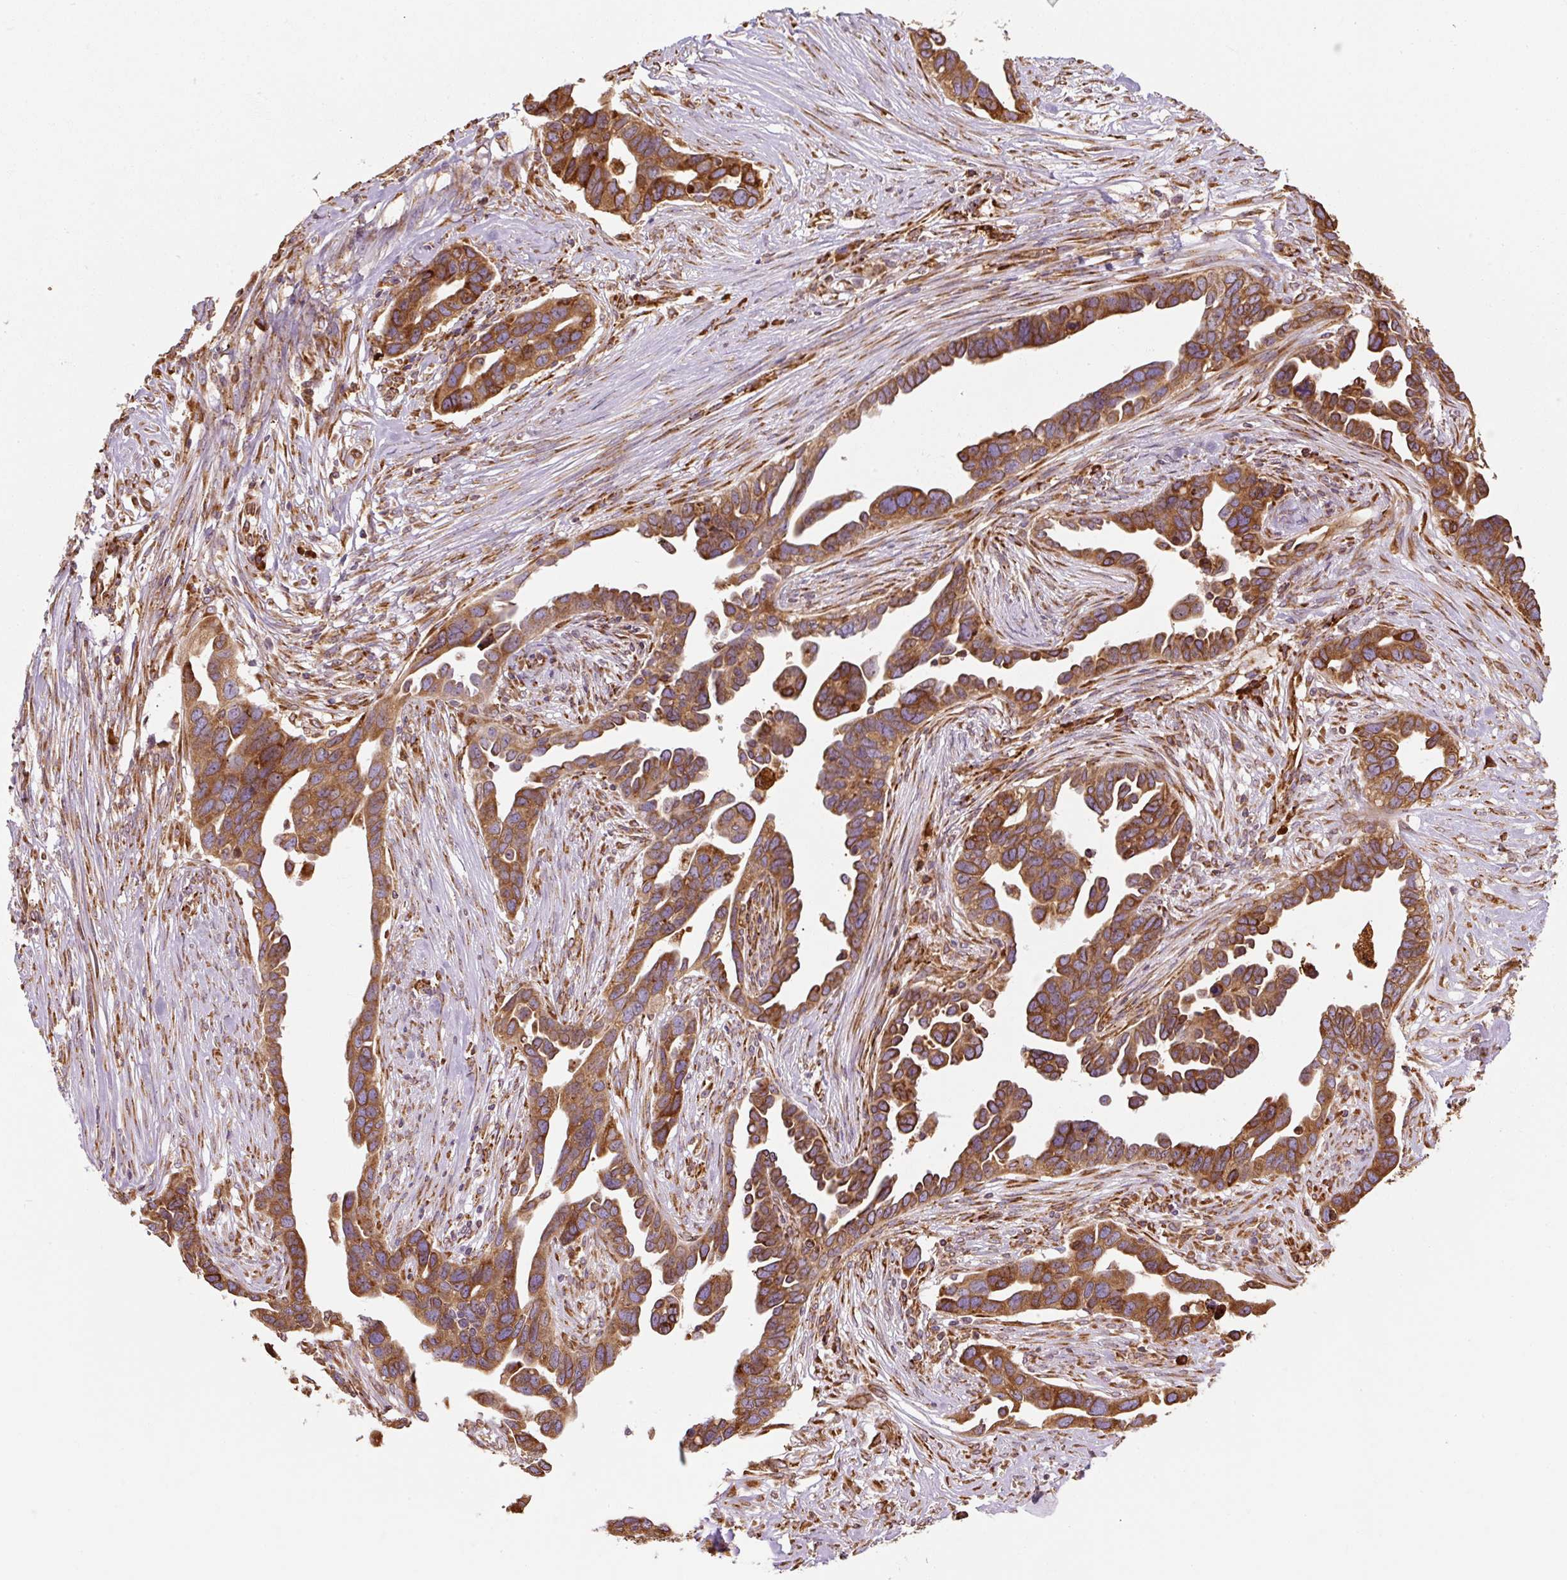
{"staining": {"intensity": "strong", "quantity": ">75%", "location": "cytoplasmic/membranous"}, "tissue": "ovarian cancer", "cell_type": "Tumor cells", "image_type": "cancer", "snomed": [{"axis": "morphology", "description": "Cystadenocarcinoma, serous, NOS"}, {"axis": "topography", "description": "Ovary"}], "caption": "A brown stain shows strong cytoplasmic/membranous expression of a protein in human ovarian cancer tumor cells.", "gene": "PRKCSH", "patient": {"sex": "female", "age": 54}}